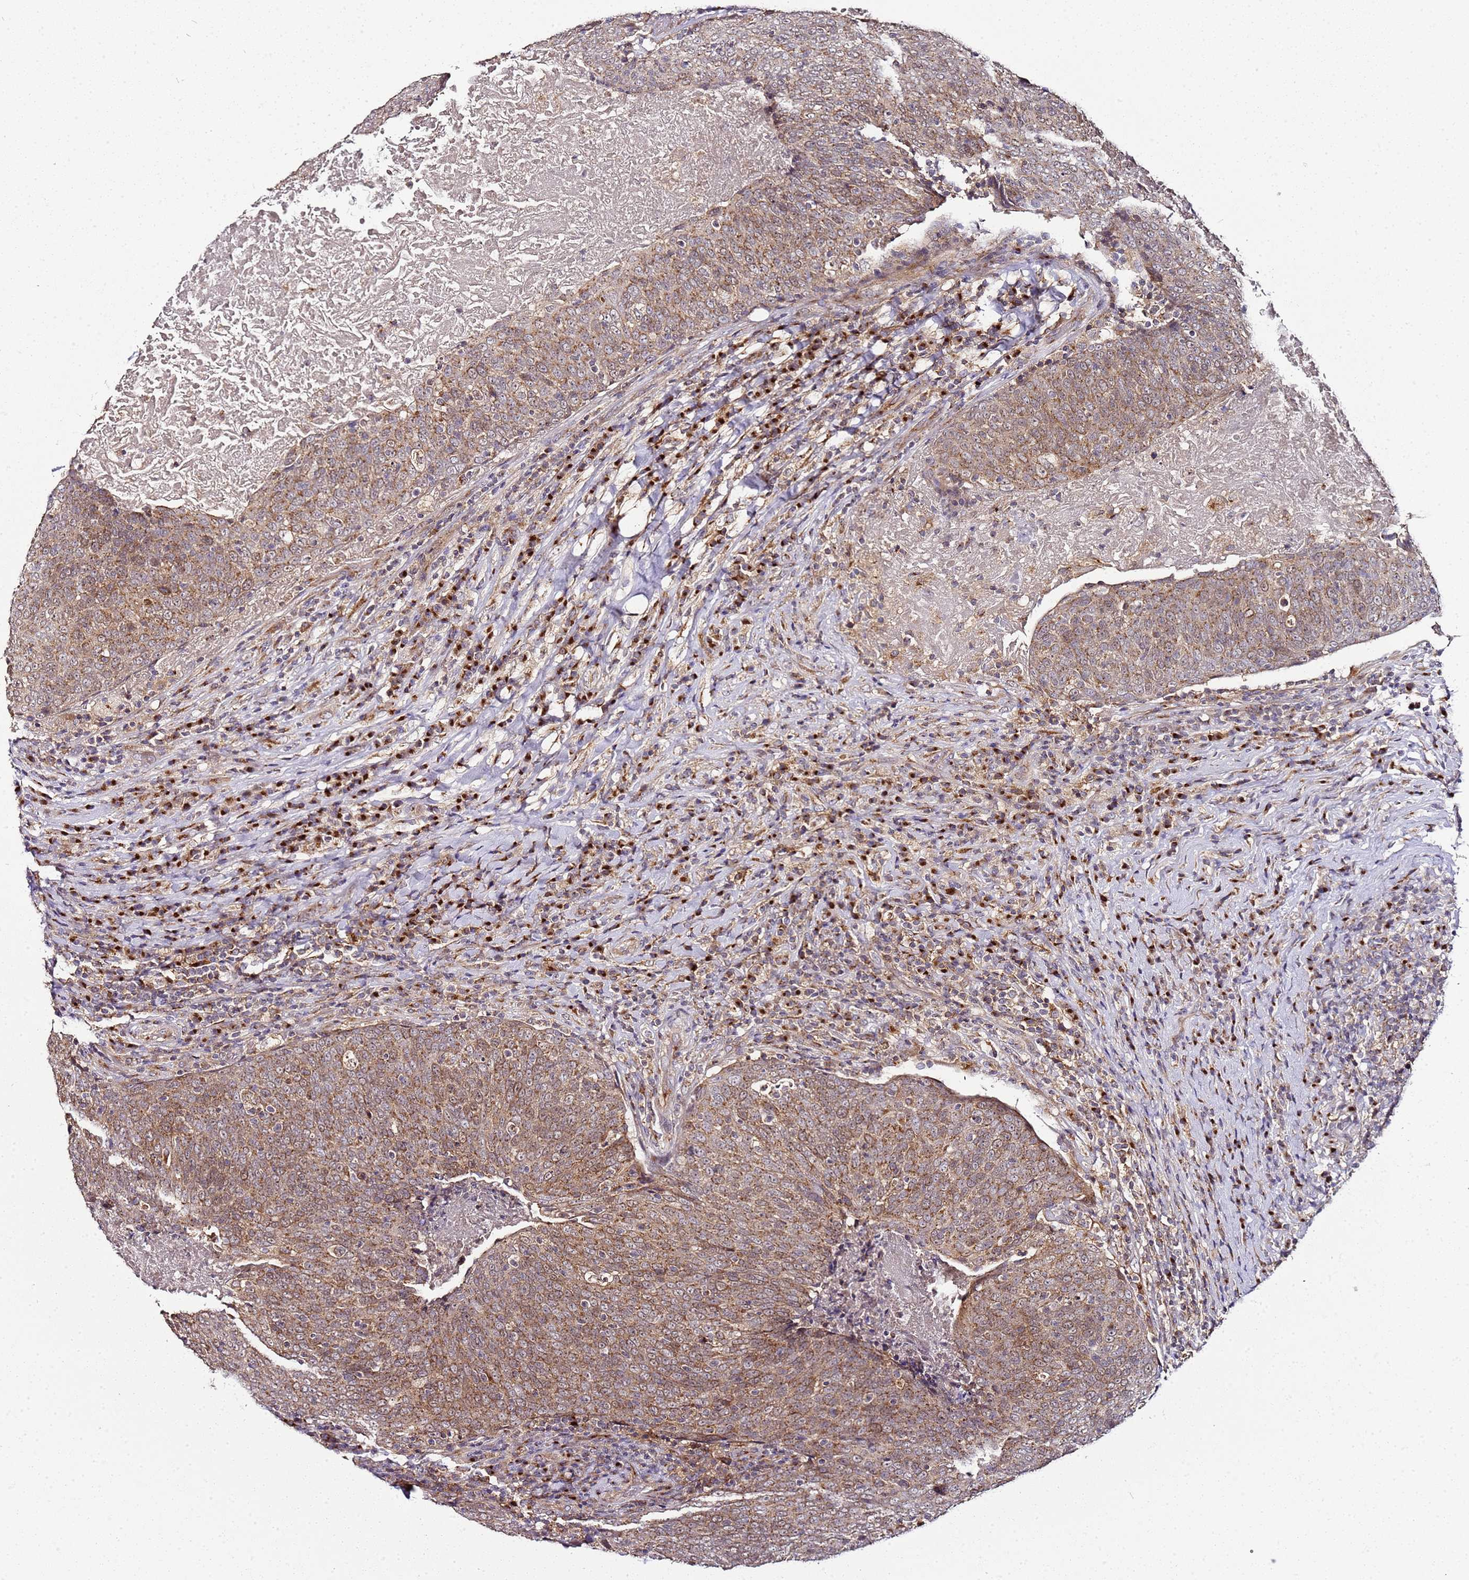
{"staining": {"intensity": "moderate", "quantity": ">75%", "location": "cytoplasmic/membranous"}, "tissue": "head and neck cancer", "cell_type": "Tumor cells", "image_type": "cancer", "snomed": [{"axis": "morphology", "description": "Squamous cell carcinoma, NOS"}, {"axis": "morphology", "description": "Squamous cell carcinoma, metastatic, NOS"}, {"axis": "topography", "description": "Lymph node"}, {"axis": "topography", "description": "Head-Neck"}], "caption": "A brown stain shows moderate cytoplasmic/membranous positivity of a protein in metastatic squamous cell carcinoma (head and neck) tumor cells.", "gene": "MRPL49", "patient": {"sex": "male", "age": 62}}